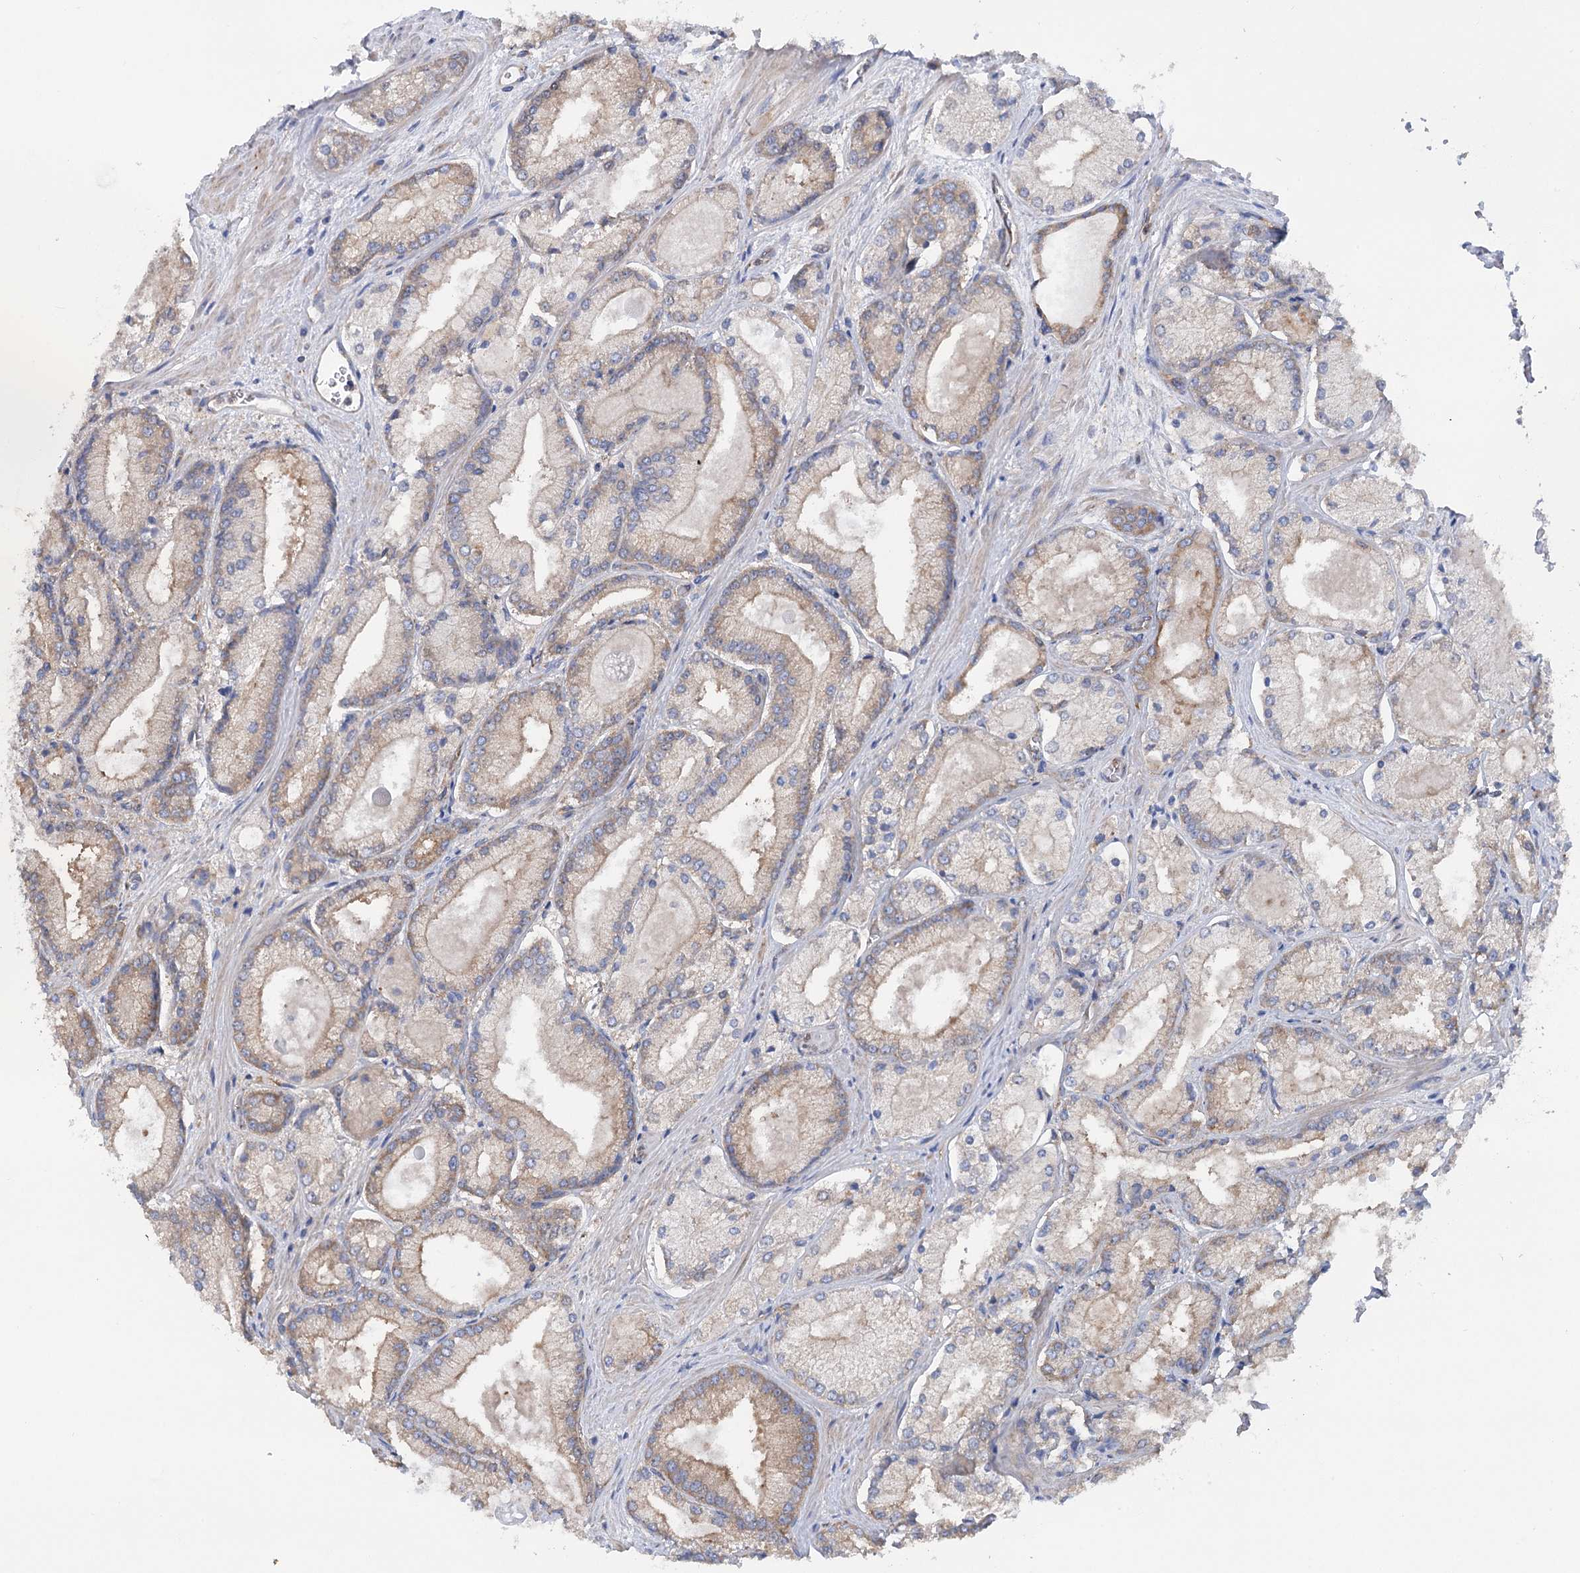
{"staining": {"intensity": "weak", "quantity": "25%-75%", "location": "cytoplasmic/membranous"}, "tissue": "prostate cancer", "cell_type": "Tumor cells", "image_type": "cancer", "snomed": [{"axis": "morphology", "description": "Adenocarcinoma, Low grade"}, {"axis": "topography", "description": "Prostate"}], "caption": "Immunohistochemistry (IHC) of prostate cancer reveals low levels of weak cytoplasmic/membranous positivity in about 25%-75% of tumor cells.", "gene": "SCN11A", "patient": {"sex": "male", "age": 74}}